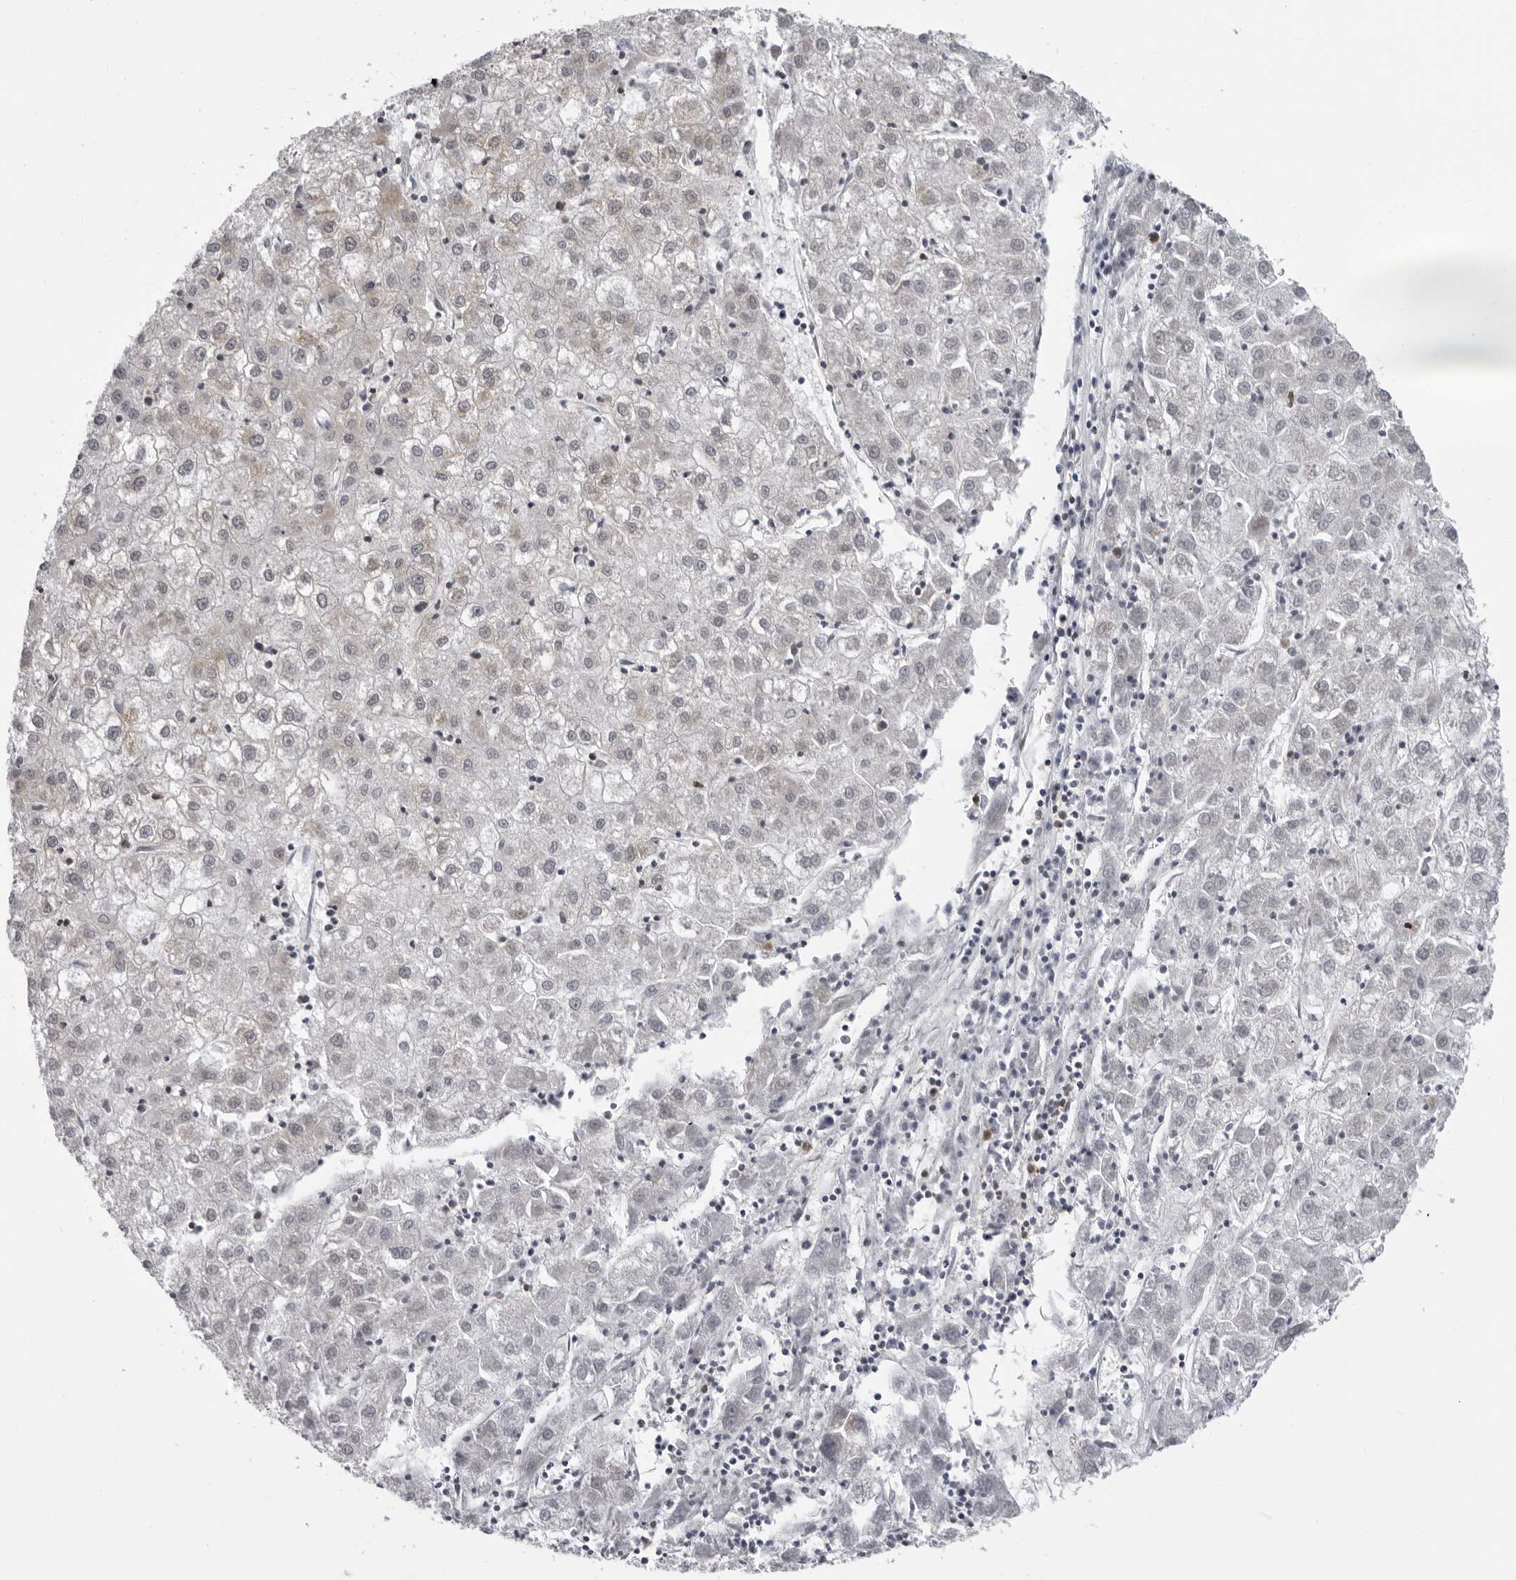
{"staining": {"intensity": "weak", "quantity": "<25%", "location": "cytoplasmic/membranous"}, "tissue": "liver cancer", "cell_type": "Tumor cells", "image_type": "cancer", "snomed": [{"axis": "morphology", "description": "Carcinoma, Hepatocellular, NOS"}, {"axis": "topography", "description": "Liver"}], "caption": "Liver hepatocellular carcinoma was stained to show a protein in brown. There is no significant positivity in tumor cells. (Immunohistochemistry (ihc), brightfield microscopy, high magnification).", "gene": "MRPS15", "patient": {"sex": "male", "age": 72}}